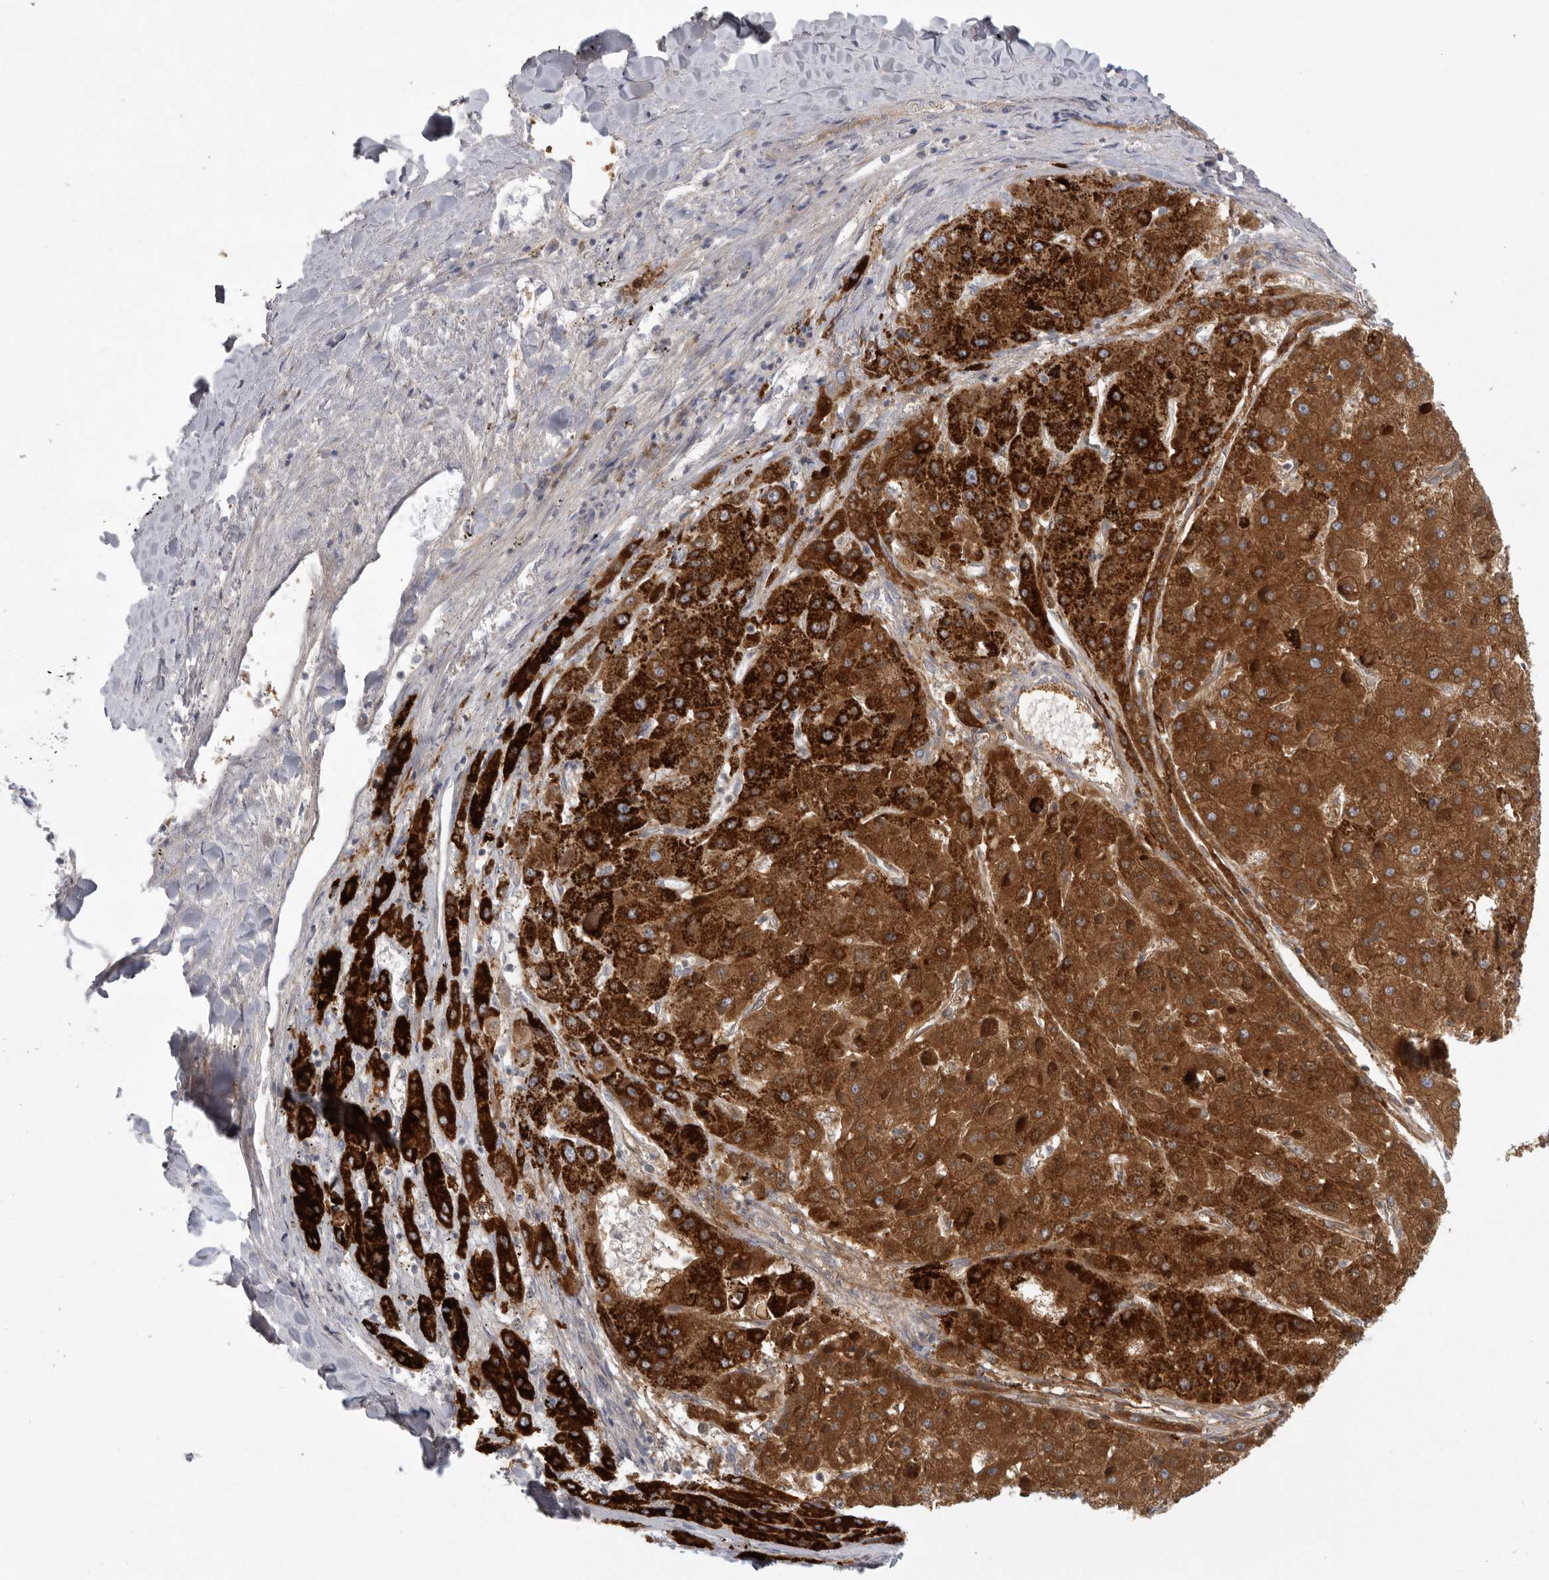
{"staining": {"intensity": "strong", "quantity": ">75%", "location": "cytoplasmic/membranous"}, "tissue": "liver cancer", "cell_type": "Tumor cells", "image_type": "cancer", "snomed": [{"axis": "morphology", "description": "Carcinoma, Hepatocellular, NOS"}, {"axis": "topography", "description": "Liver"}], "caption": "Protein analysis of liver cancer (hepatocellular carcinoma) tissue displays strong cytoplasmic/membranous positivity in approximately >75% of tumor cells.", "gene": "USP24", "patient": {"sex": "female", "age": 73}}